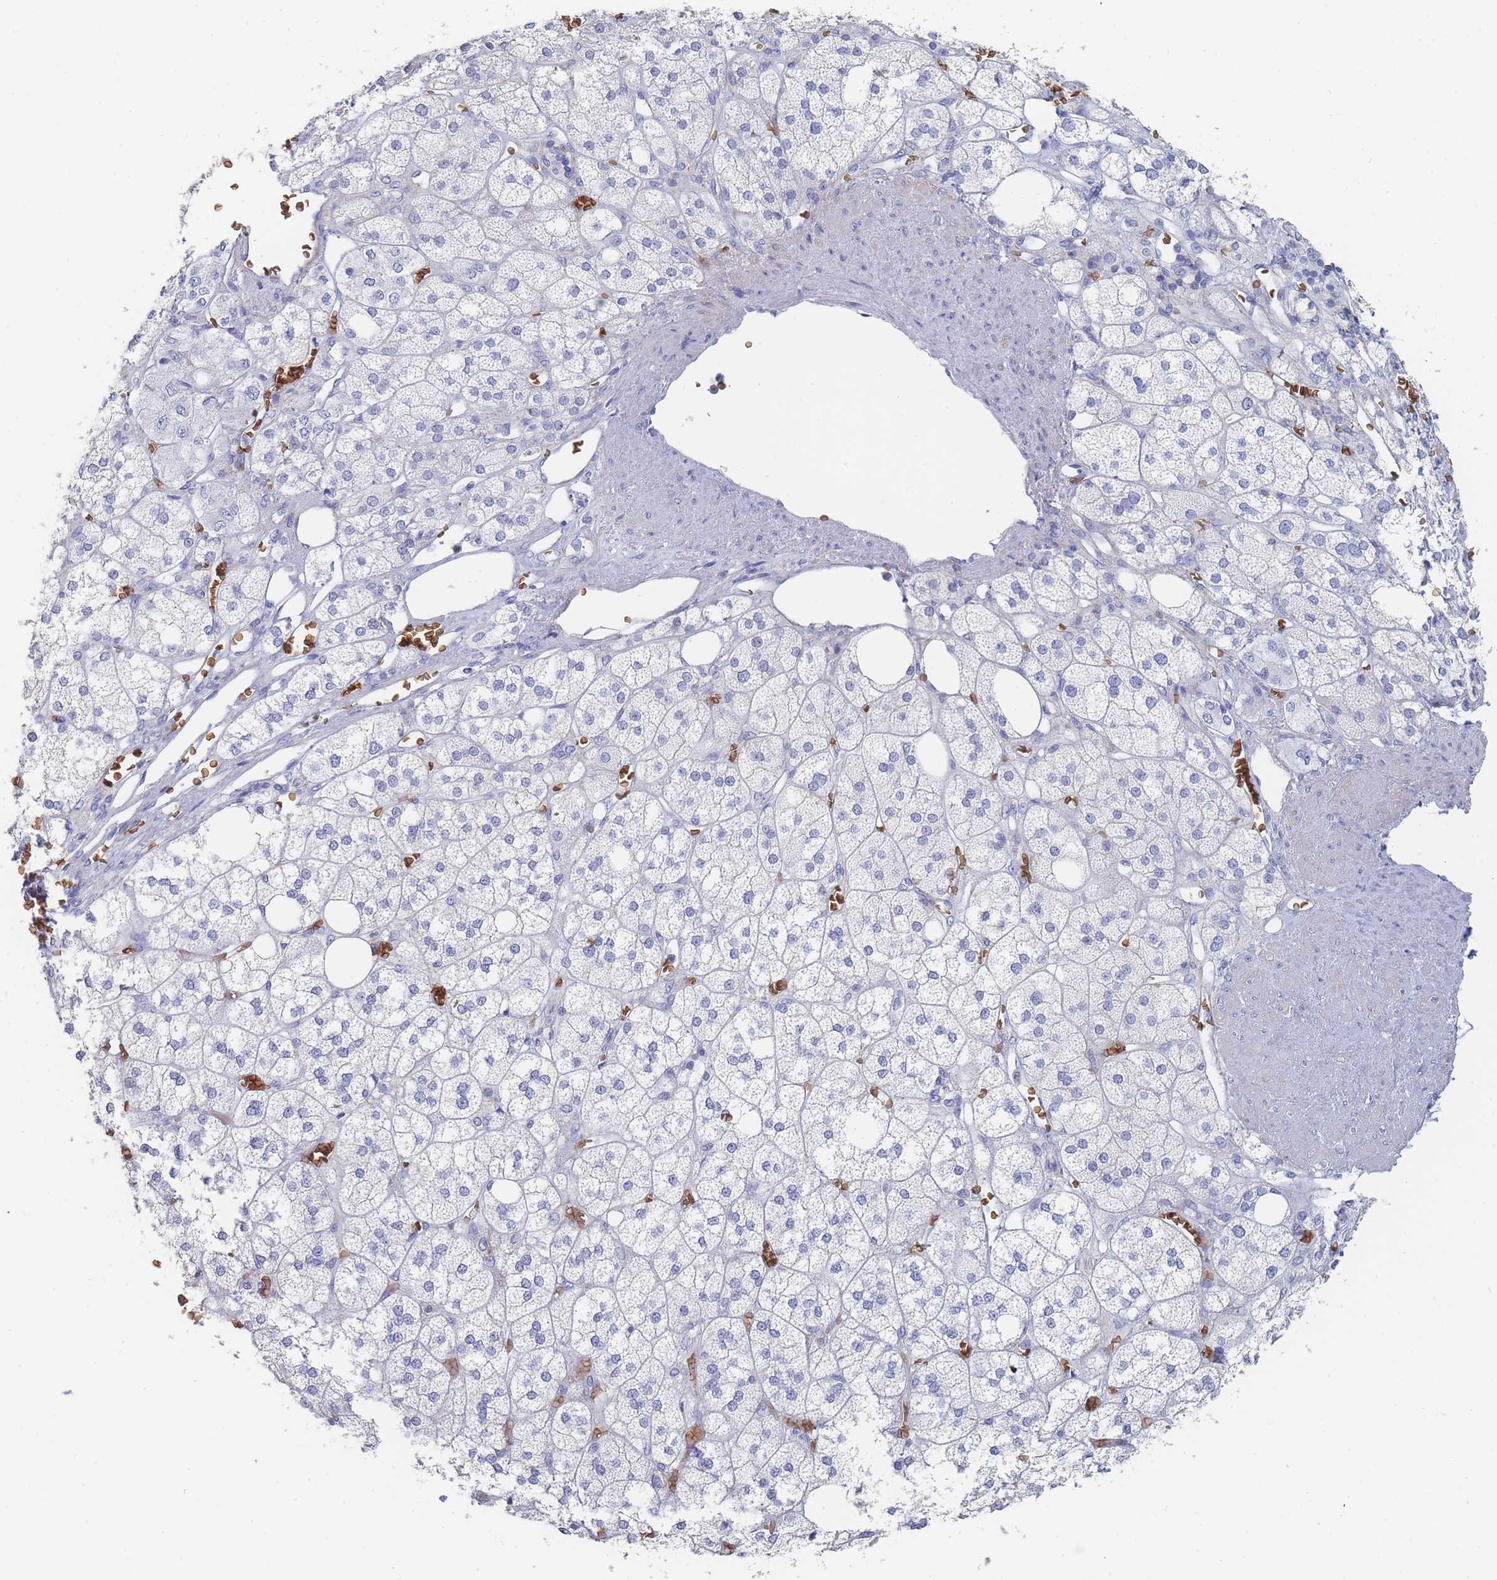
{"staining": {"intensity": "negative", "quantity": "none", "location": "none"}, "tissue": "adrenal gland", "cell_type": "Glandular cells", "image_type": "normal", "snomed": [{"axis": "morphology", "description": "Normal tissue, NOS"}, {"axis": "topography", "description": "Adrenal gland"}], "caption": "A histopathology image of adrenal gland stained for a protein demonstrates no brown staining in glandular cells. (Stains: DAB immunohistochemistry (IHC) with hematoxylin counter stain, Microscopy: brightfield microscopy at high magnification).", "gene": "SLC2A1", "patient": {"sex": "male", "age": 61}}